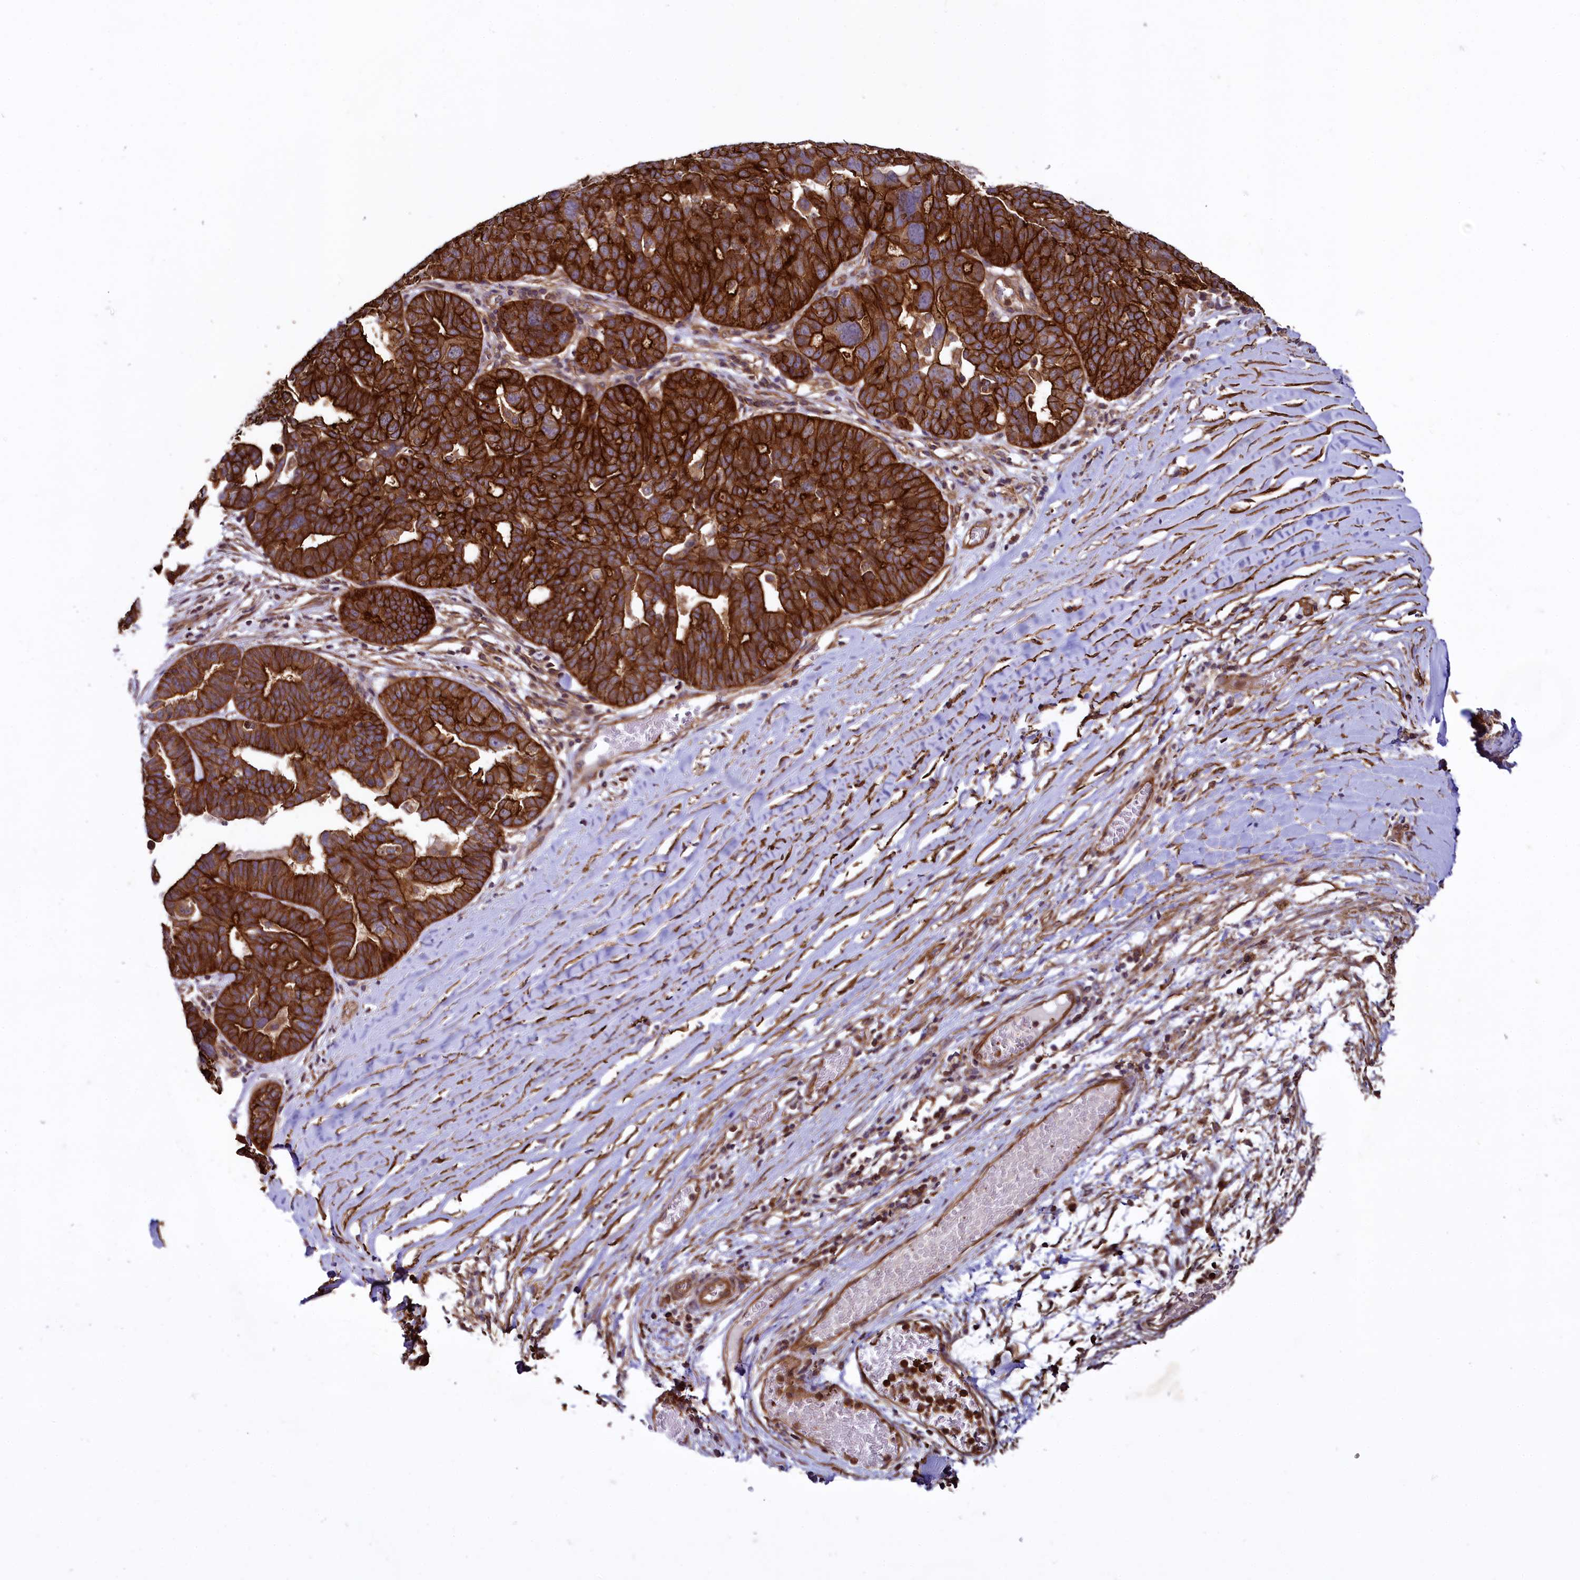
{"staining": {"intensity": "strong", "quantity": ">75%", "location": "cytoplasmic/membranous"}, "tissue": "ovarian cancer", "cell_type": "Tumor cells", "image_type": "cancer", "snomed": [{"axis": "morphology", "description": "Cystadenocarcinoma, serous, NOS"}, {"axis": "topography", "description": "Ovary"}], "caption": "Immunohistochemical staining of human ovarian cancer (serous cystadenocarcinoma) reveals high levels of strong cytoplasmic/membranous protein staining in approximately >75% of tumor cells.", "gene": "SVIP", "patient": {"sex": "female", "age": 59}}